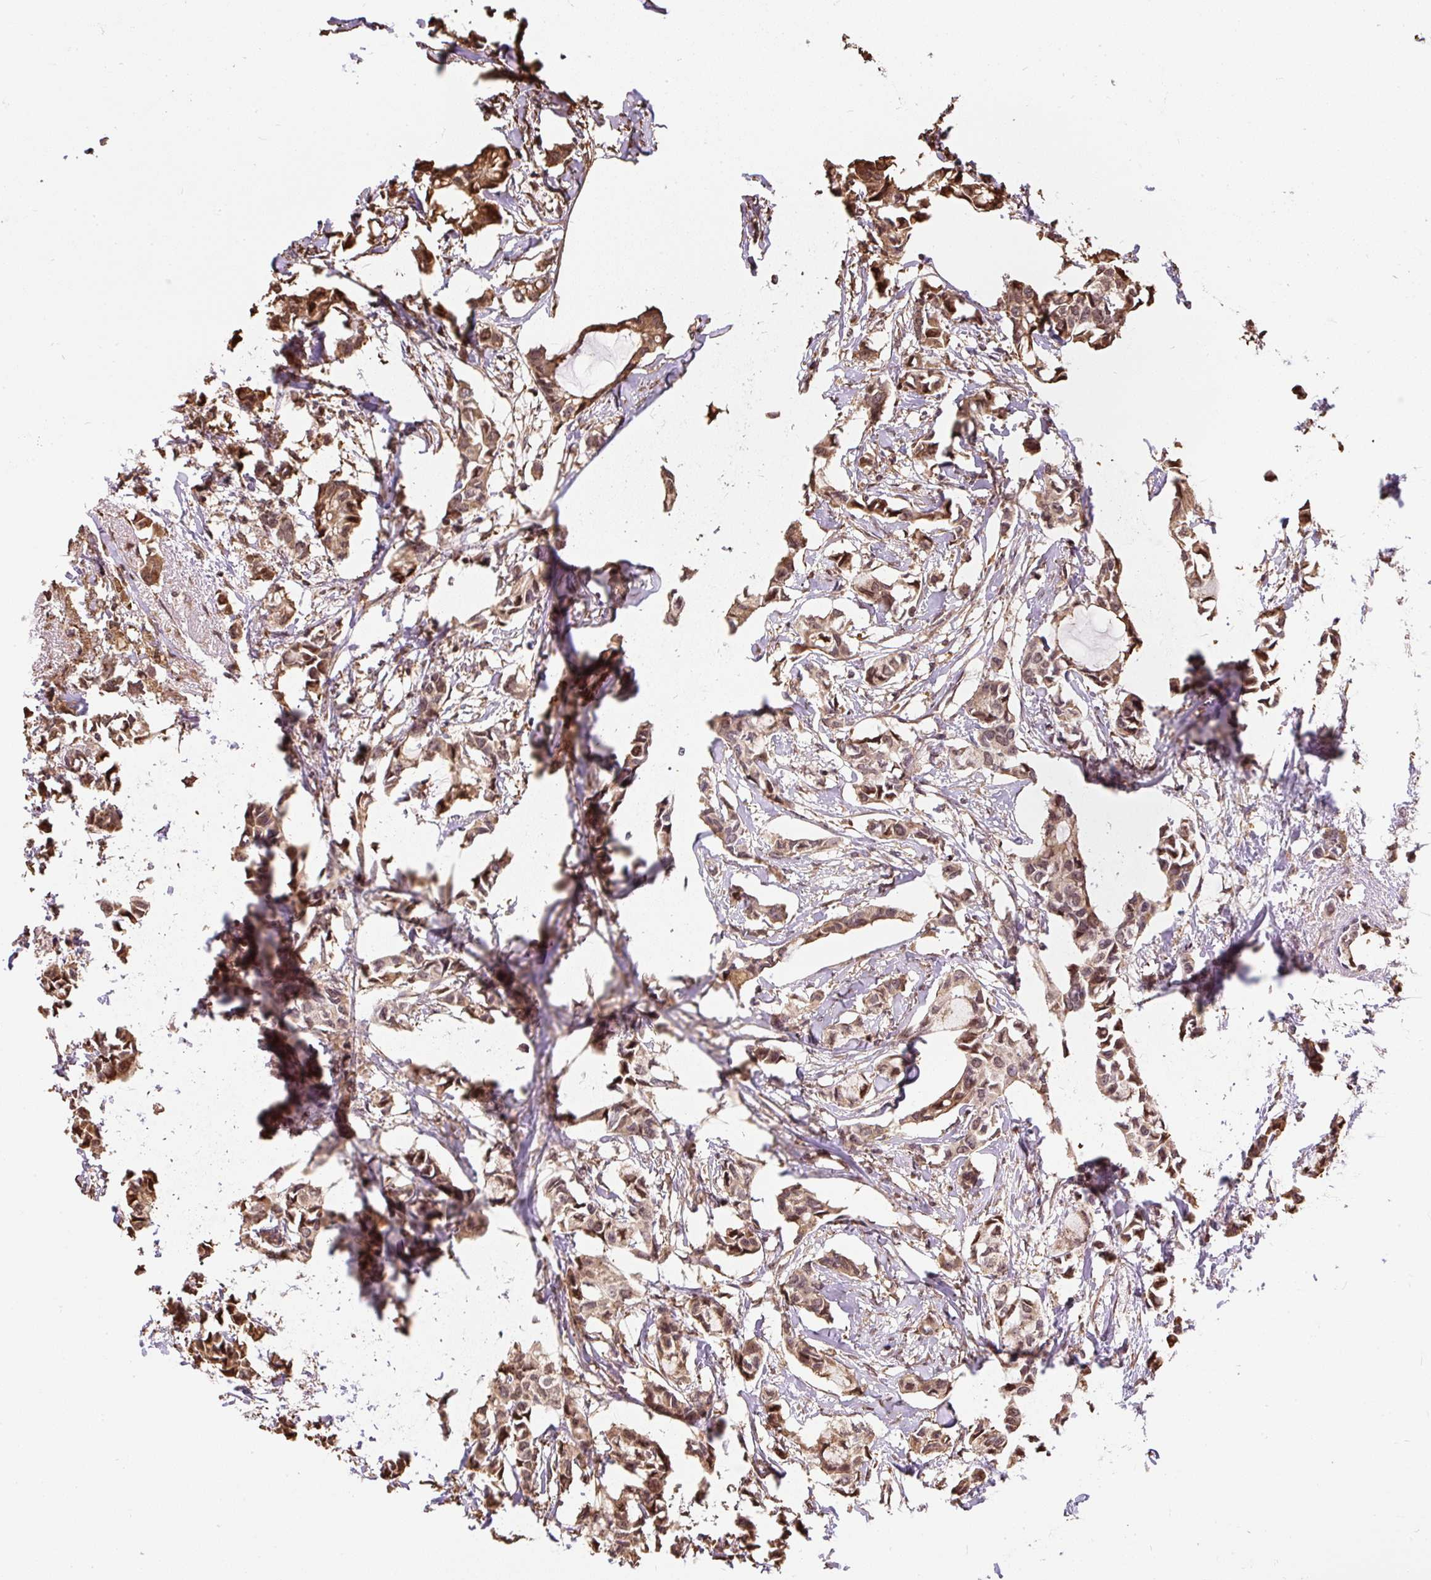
{"staining": {"intensity": "moderate", "quantity": ">75%", "location": "cytoplasmic/membranous,nuclear"}, "tissue": "breast cancer", "cell_type": "Tumor cells", "image_type": "cancer", "snomed": [{"axis": "morphology", "description": "Duct carcinoma"}, {"axis": "topography", "description": "Breast"}], "caption": "The micrograph reveals staining of breast cancer (intraductal carcinoma), revealing moderate cytoplasmic/membranous and nuclear protein staining (brown color) within tumor cells.", "gene": "PUS7L", "patient": {"sex": "female", "age": 73}}